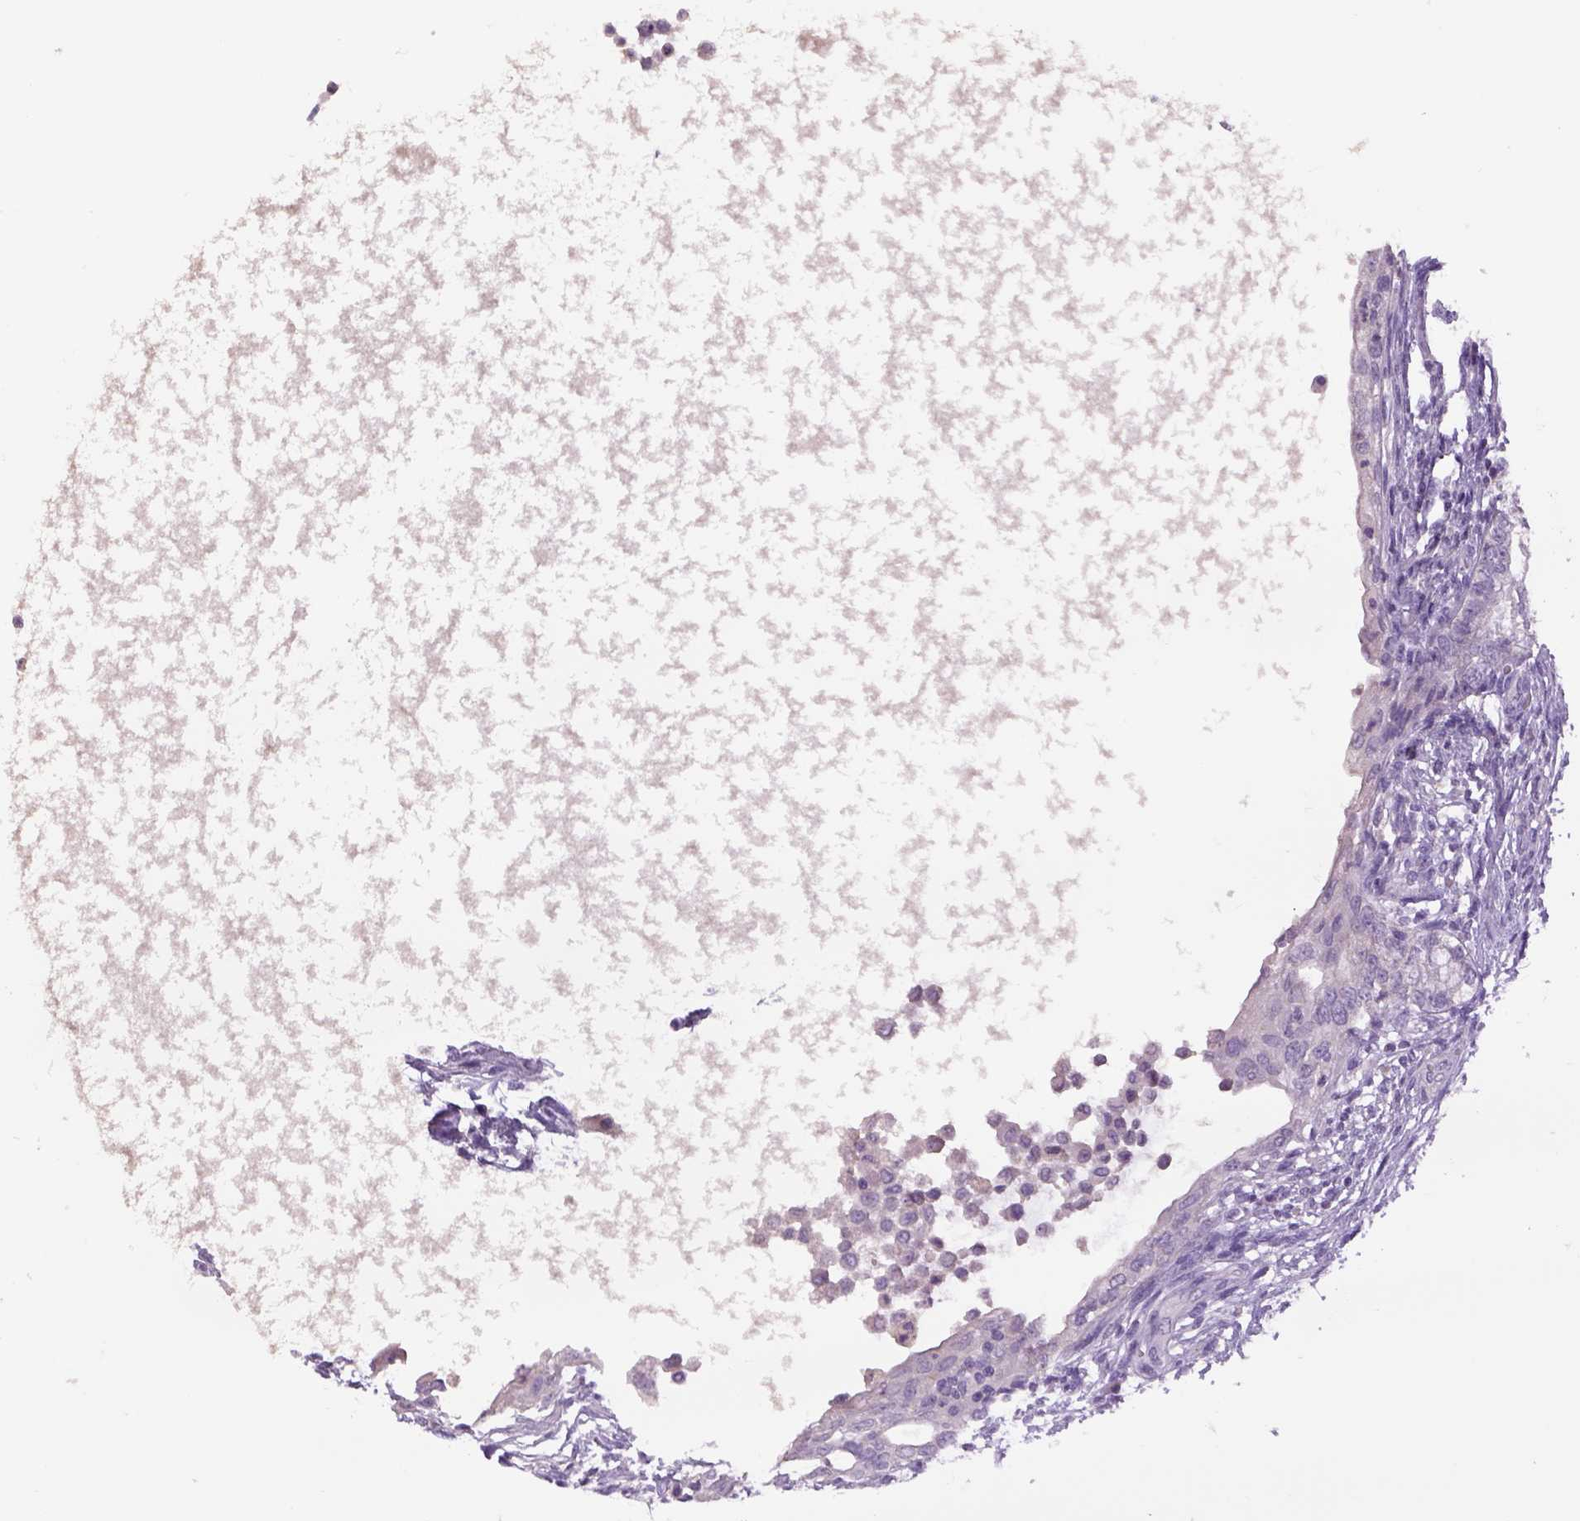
{"staining": {"intensity": "negative", "quantity": "none", "location": "none"}, "tissue": "testis cancer", "cell_type": "Tumor cells", "image_type": "cancer", "snomed": [{"axis": "morphology", "description": "Carcinoma, Embryonal, NOS"}, {"axis": "topography", "description": "Testis"}], "caption": "Immunohistochemistry (IHC) histopathology image of testis embryonal carcinoma stained for a protein (brown), which displays no positivity in tumor cells.", "gene": "DBH", "patient": {"sex": "male", "age": 26}}